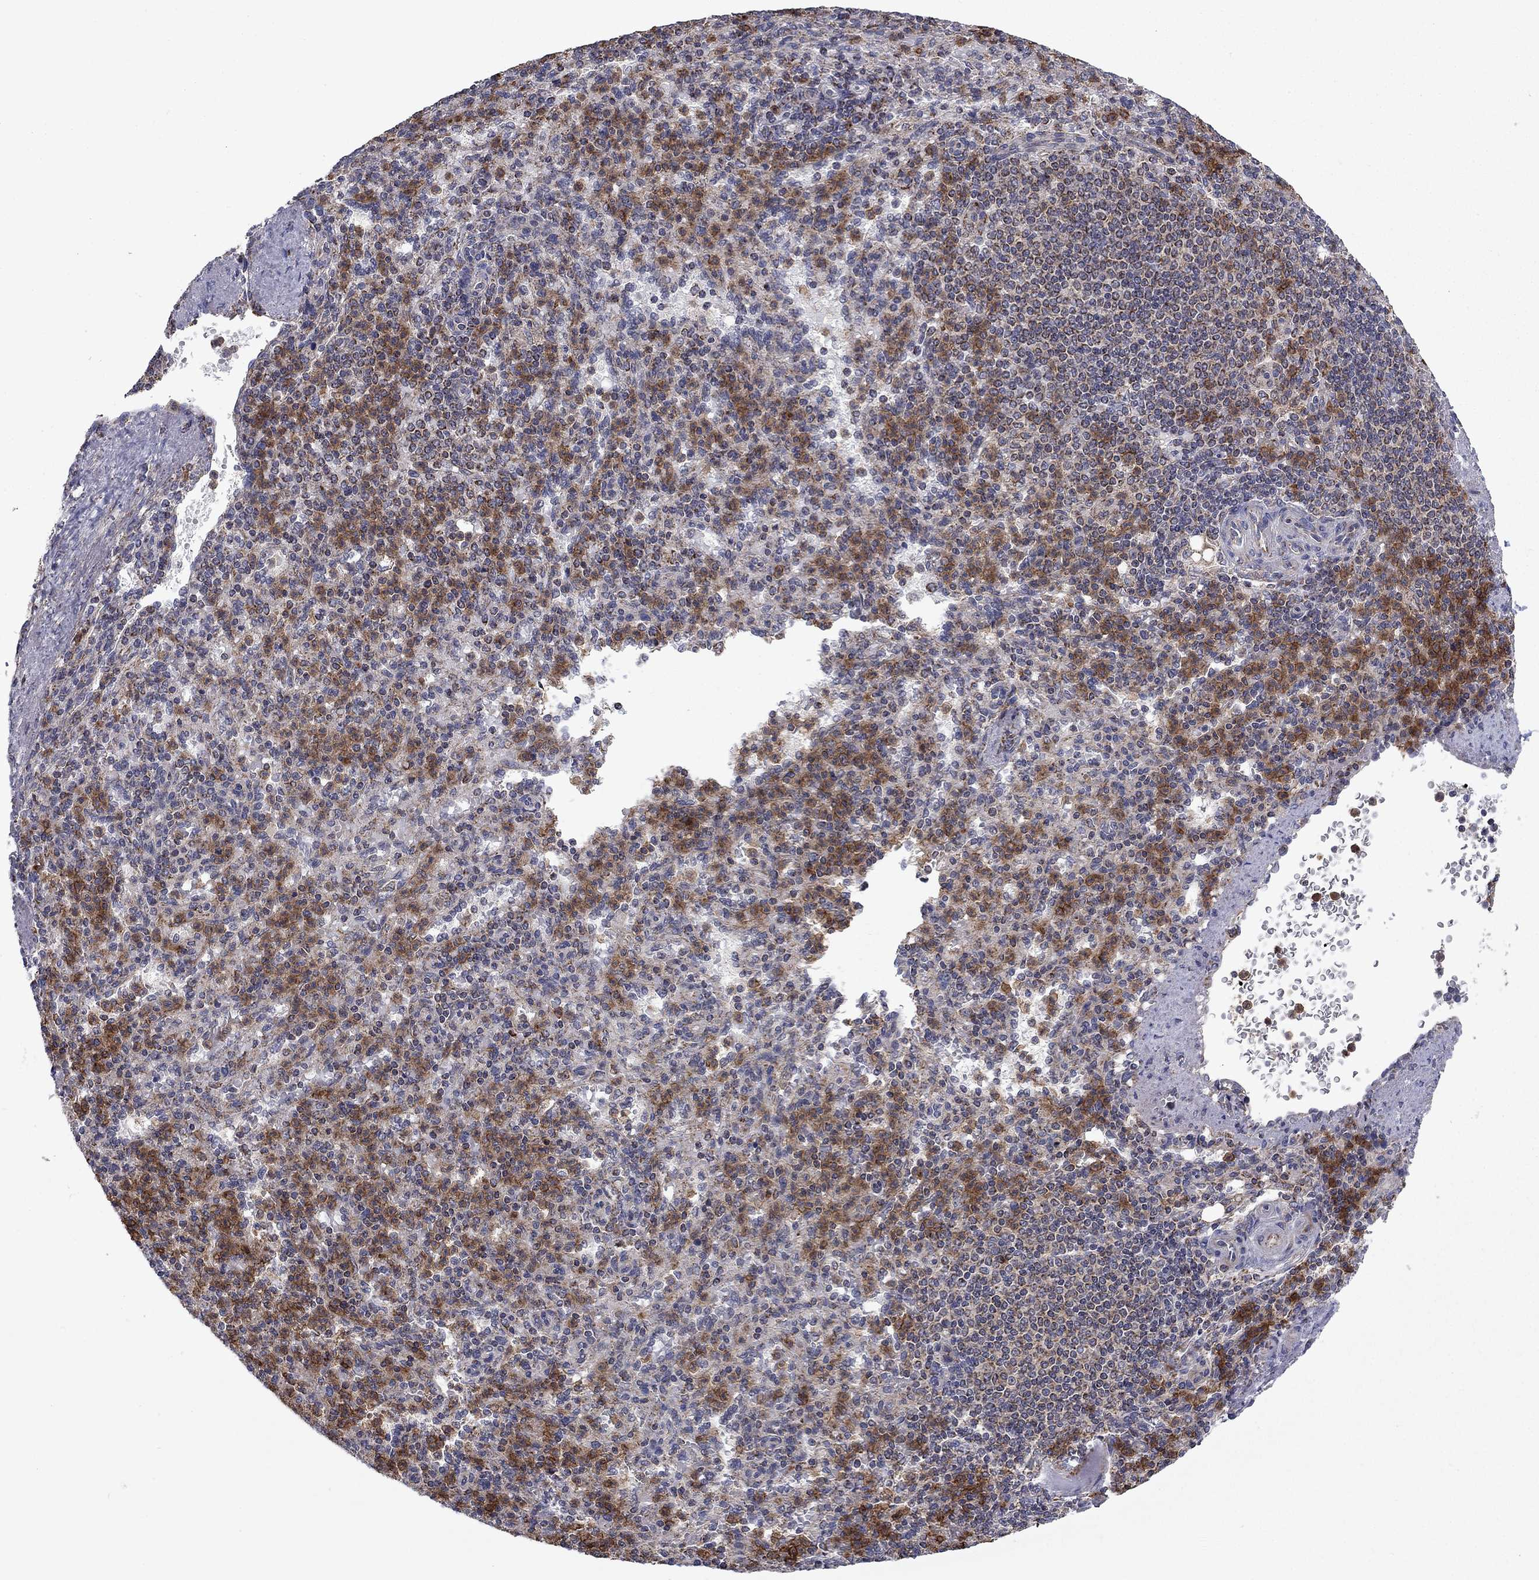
{"staining": {"intensity": "strong", "quantity": "<25%", "location": "cytoplasmic/membranous"}, "tissue": "spleen", "cell_type": "Cells in red pulp", "image_type": "normal", "snomed": [{"axis": "morphology", "description": "Normal tissue, NOS"}, {"axis": "topography", "description": "Spleen"}], "caption": "Immunohistochemical staining of normal human spleen reveals <25% levels of strong cytoplasmic/membranous protein expression in approximately <25% of cells in red pulp. (DAB IHC with brightfield microscopy, high magnification).", "gene": "DOP1B", "patient": {"sex": "female", "age": 74}}